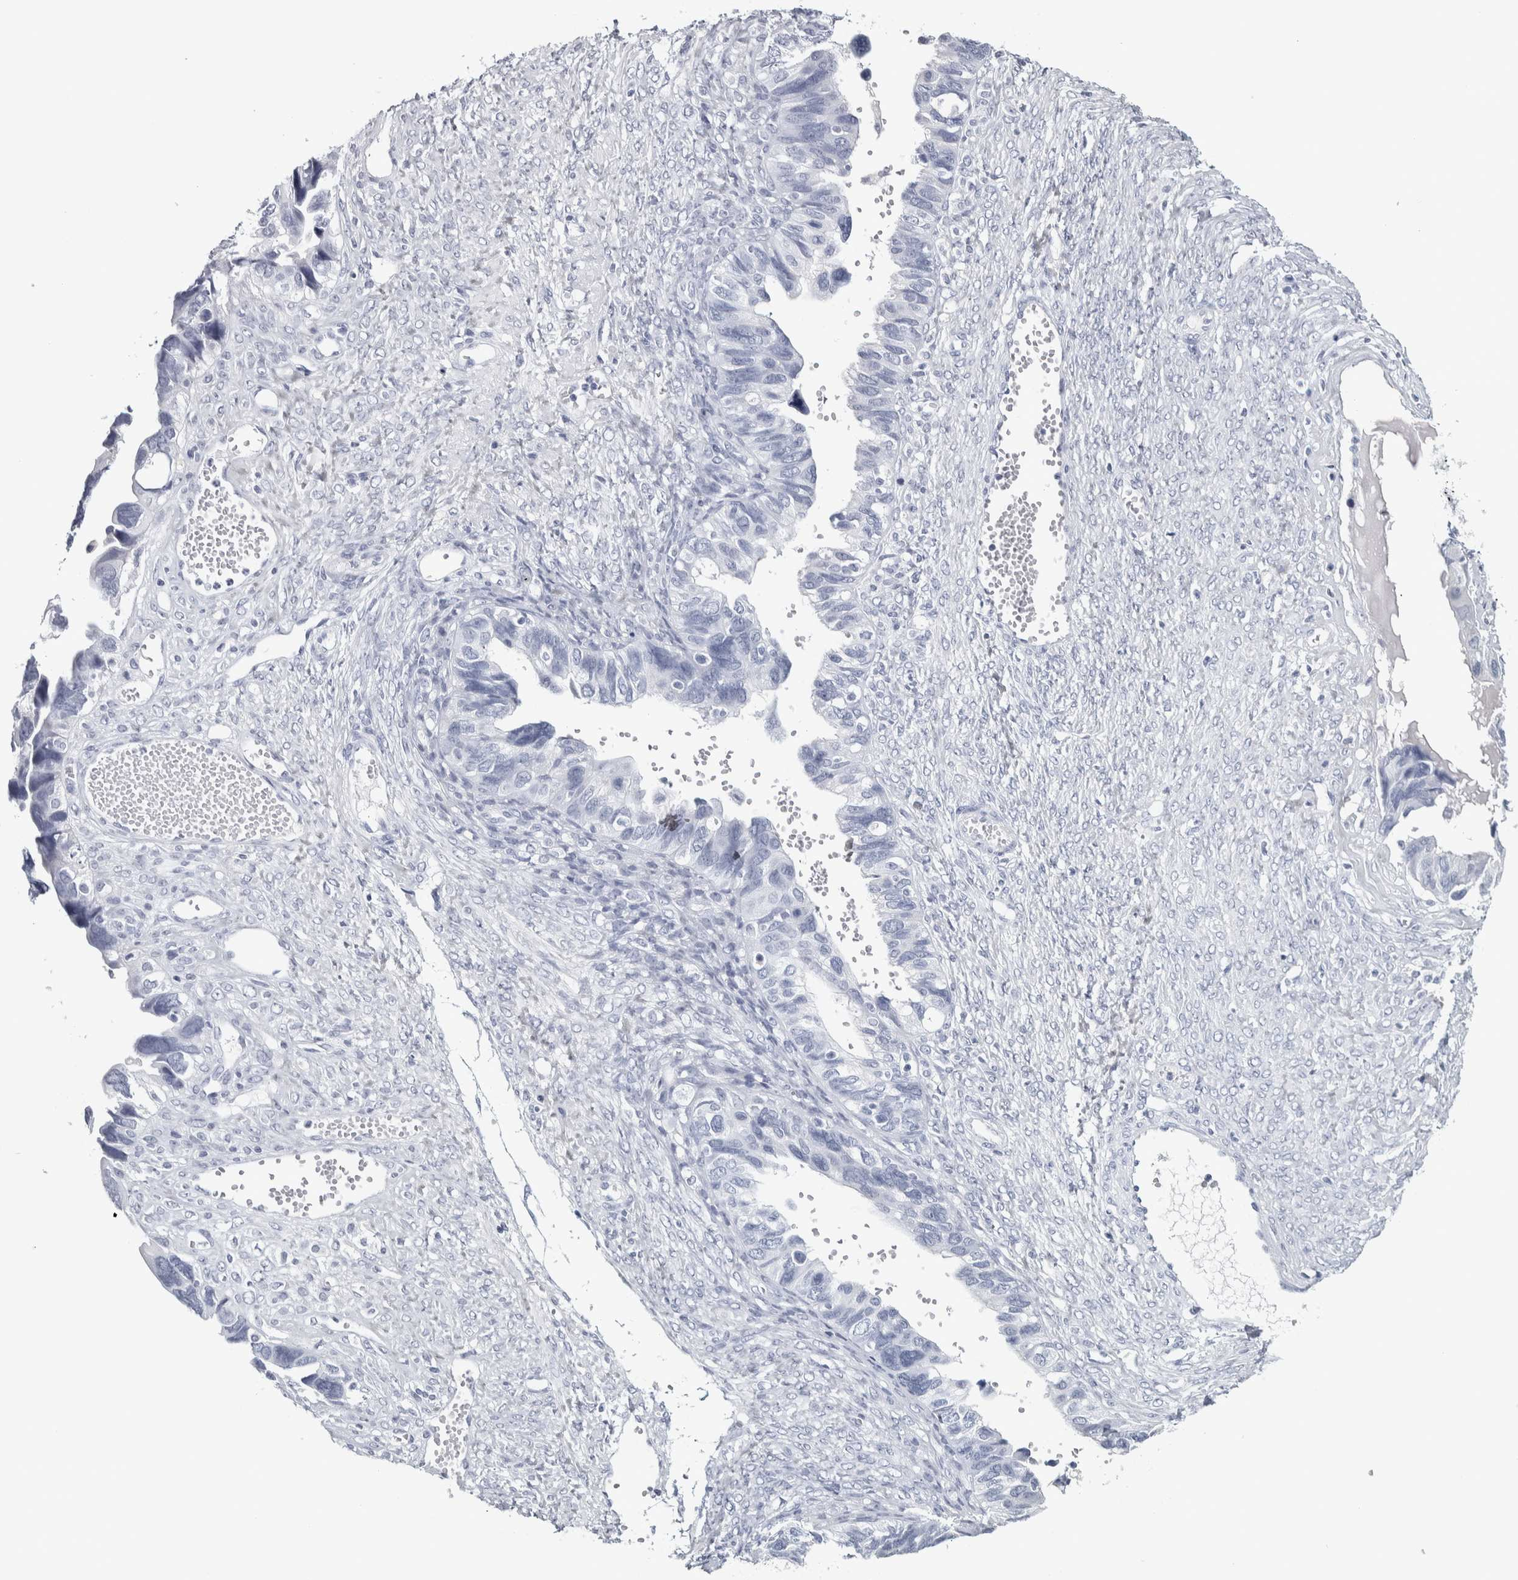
{"staining": {"intensity": "negative", "quantity": "none", "location": "none"}, "tissue": "ovarian cancer", "cell_type": "Tumor cells", "image_type": "cancer", "snomed": [{"axis": "morphology", "description": "Cystadenocarcinoma, serous, NOS"}, {"axis": "topography", "description": "Ovary"}], "caption": "An immunohistochemistry (IHC) histopathology image of ovarian cancer is shown. There is no staining in tumor cells of ovarian cancer. (DAB IHC with hematoxylin counter stain).", "gene": "NECAB1", "patient": {"sex": "female", "age": 79}}